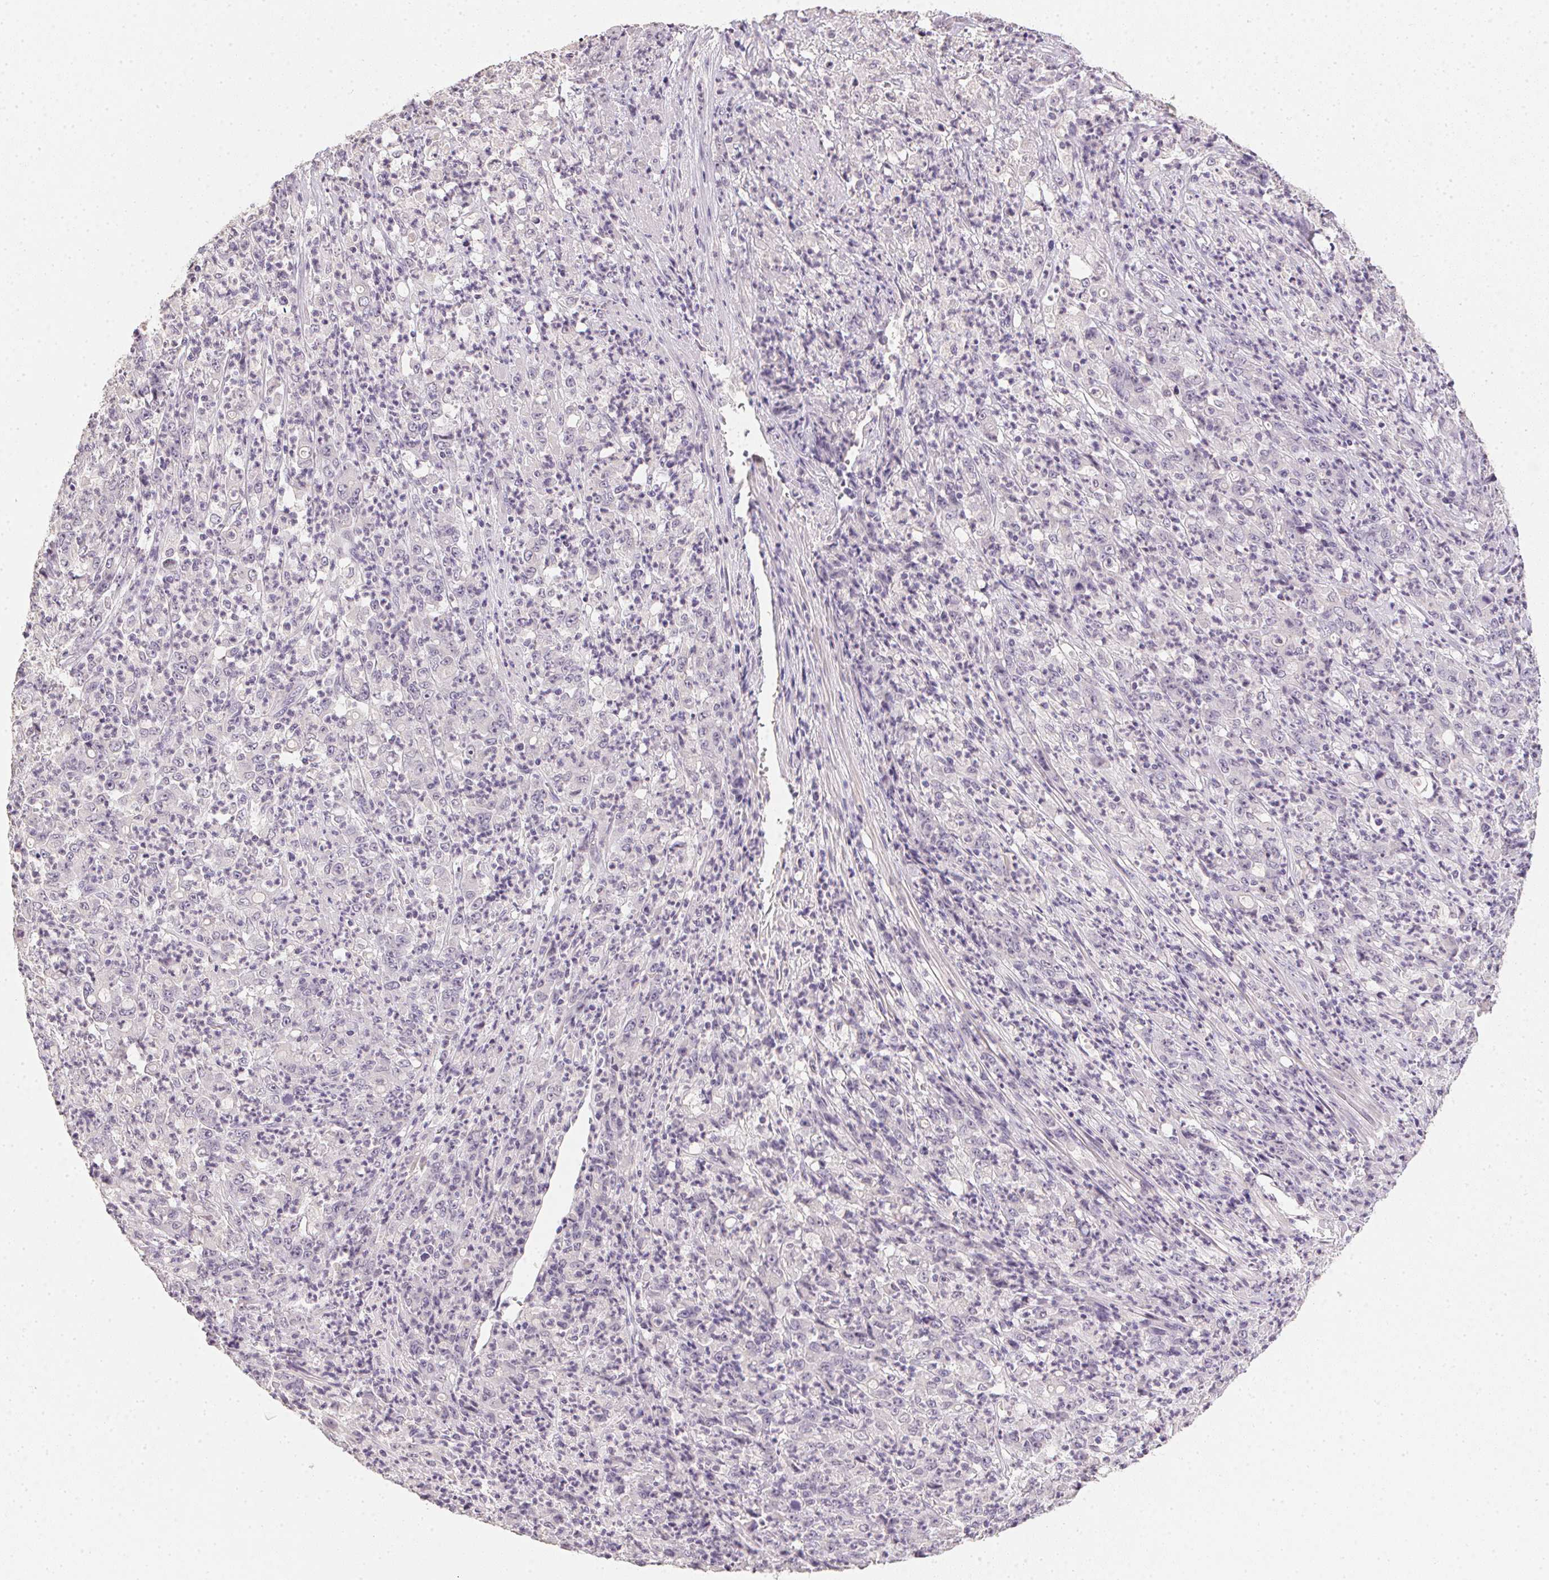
{"staining": {"intensity": "negative", "quantity": "none", "location": "none"}, "tissue": "stomach cancer", "cell_type": "Tumor cells", "image_type": "cancer", "snomed": [{"axis": "morphology", "description": "Adenocarcinoma, NOS"}, {"axis": "topography", "description": "Stomach, lower"}], "caption": "High power microscopy image of an IHC micrograph of stomach cancer, revealing no significant positivity in tumor cells.", "gene": "PPY", "patient": {"sex": "female", "age": 71}}